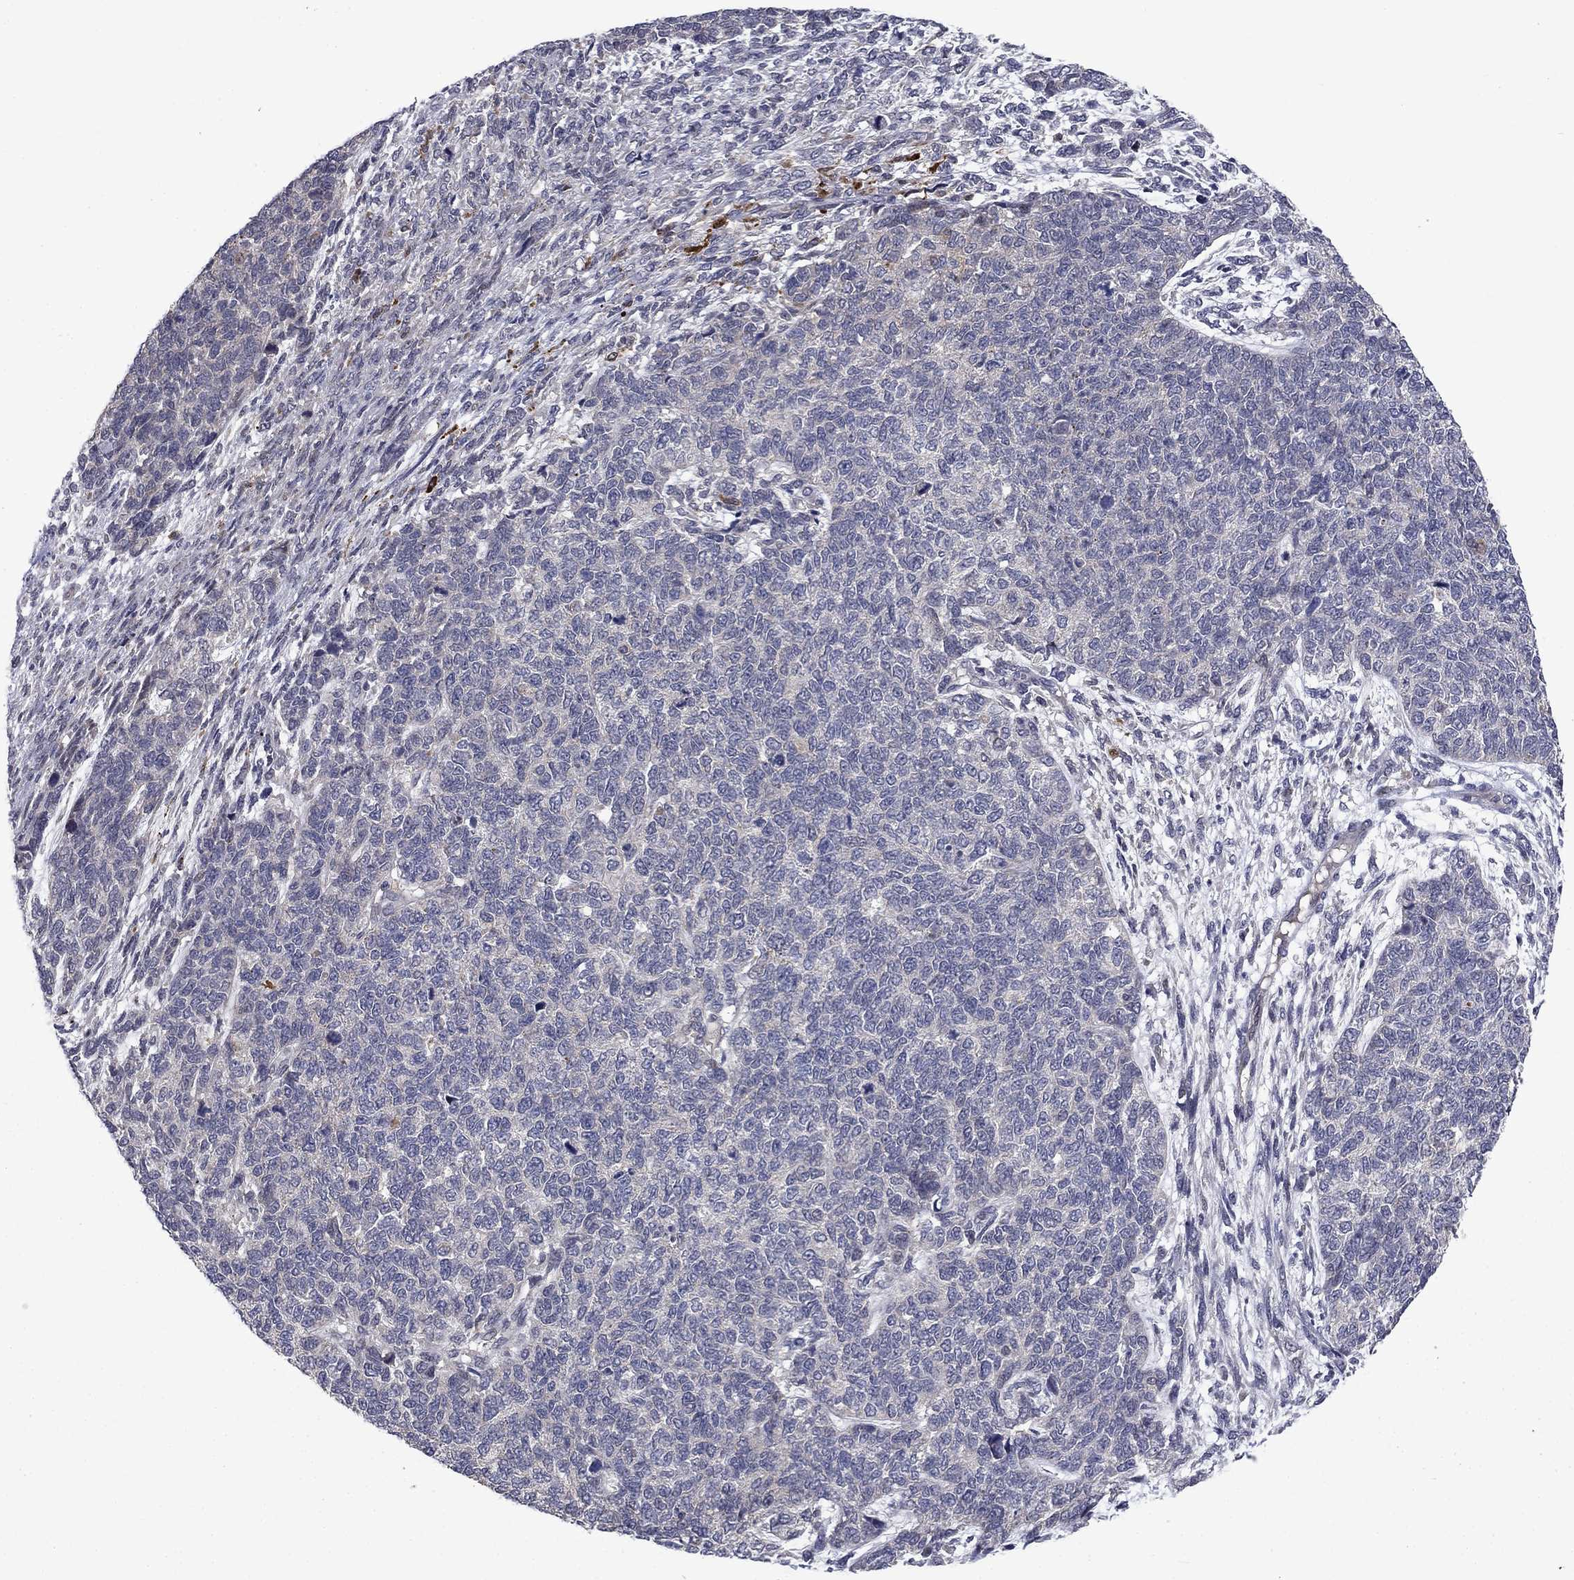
{"staining": {"intensity": "negative", "quantity": "none", "location": "none"}, "tissue": "cervical cancer", "cell_type": "Tumor cells", "image_type": "cancer", "snomed": [{"axis": "morphology", "description": "Squamous cell carcinoma, NOS"}, {"axis": "topography", "description": "Cervix"}], "caption": "This photomicrograph is of squamous cell carcinoma (cervical) stained with immunohistochemistry to label a protein in brown with the nuclei are counter-stained blue. There is no positivity in tumor cells.", "gene": "FAM3B", "patient": {"sex": "female", "age": 63}}